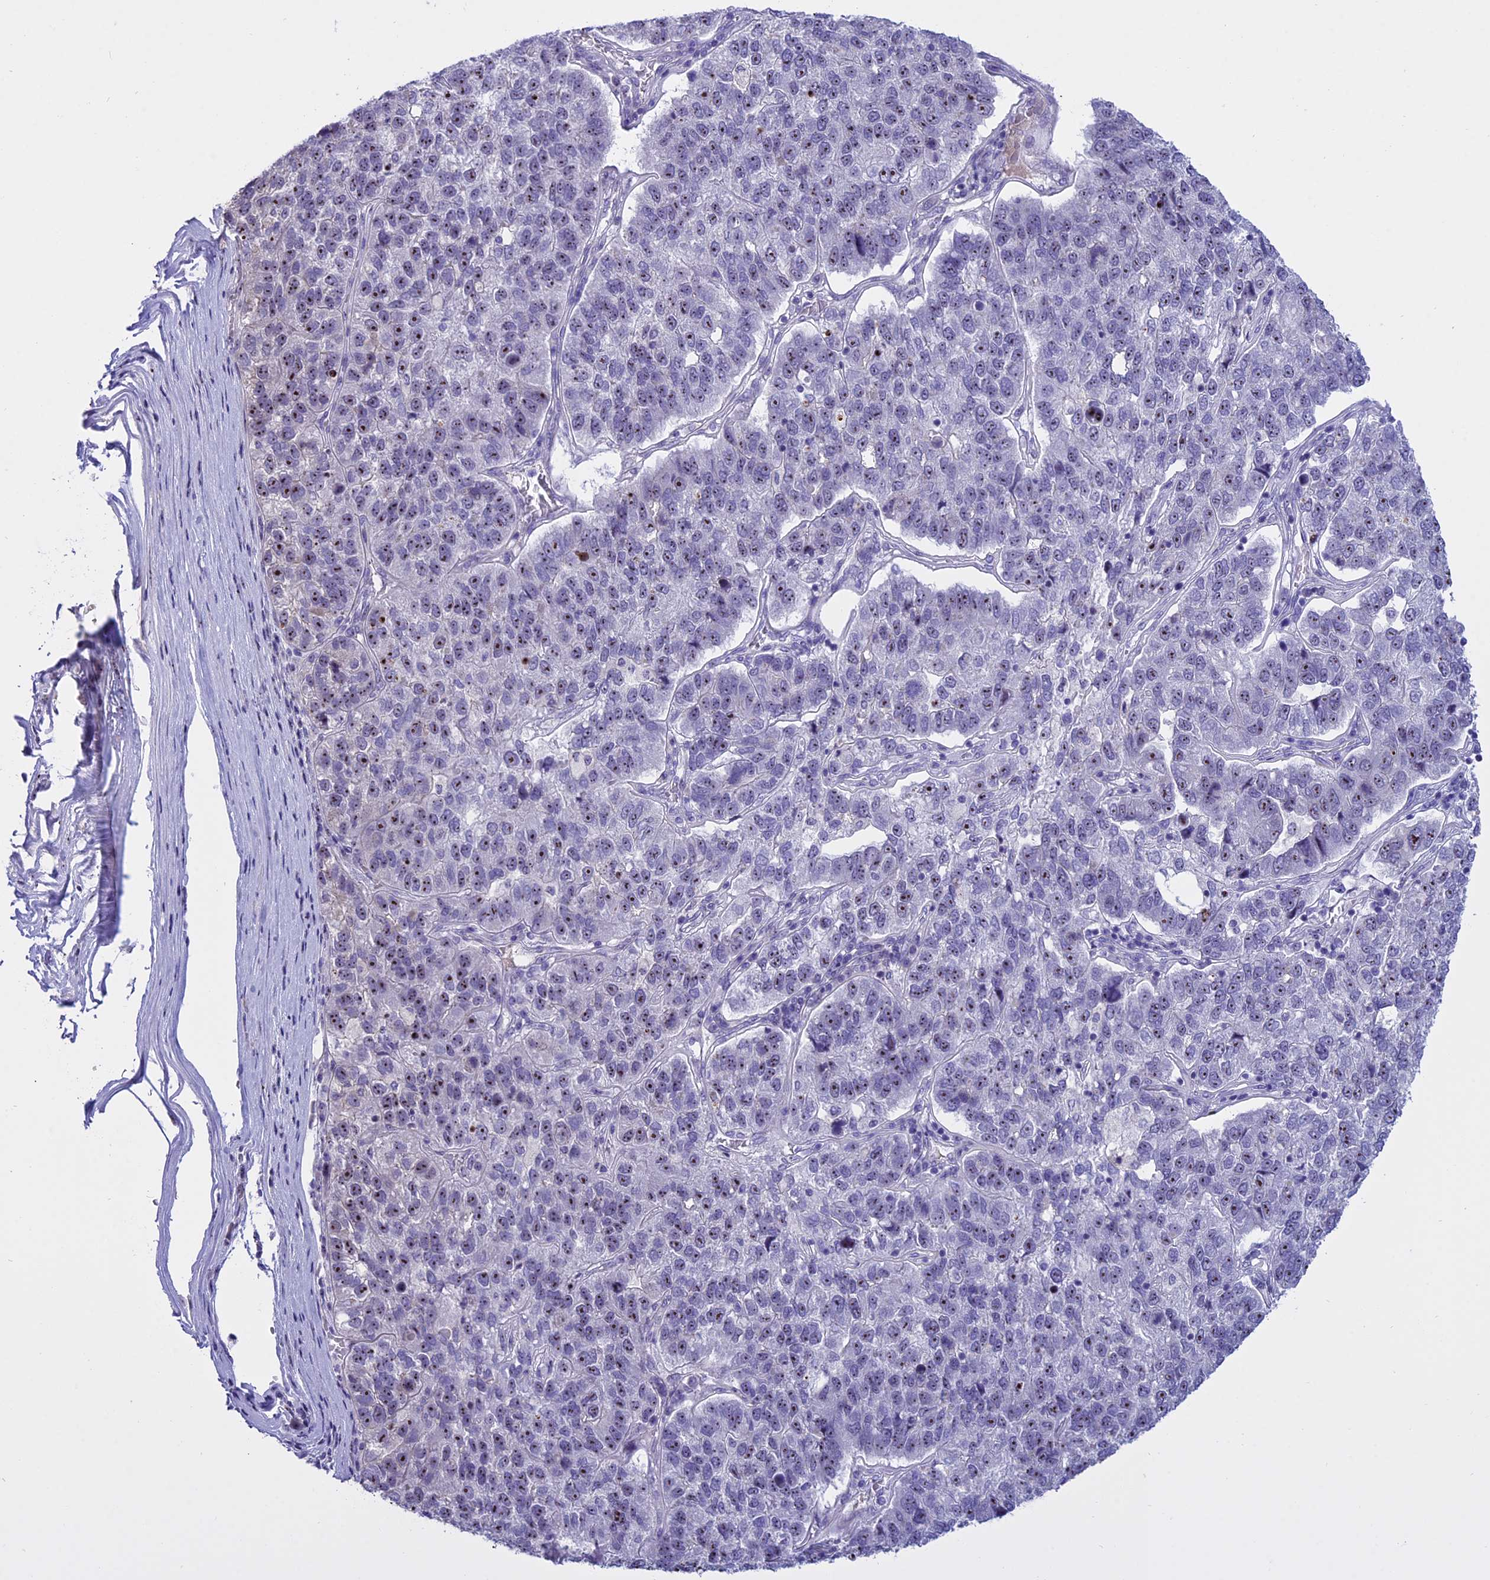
{"staining": {"intensity": "strong", "quantity": "<25%", "location": "nuclear"}, "tissue": "pancreatic cancer", "cell_type": "Tumor cells", "image_type": "cancer", "snomed": [{"axis": "morphology", "description": "Adenocarcinoma, NOS"}, {"axis": "topography", "description": "Pancreas"}], "caption": "This image demonstrates pancreatic cancer stained with immunohistochemistry to label a protein in brown. The nuclear of tumor cells show strong positivity for the protein. Nuclei are counter-stained blue.", "gene": "TBL3", "patient": {"sex": "female", "age": 61}}